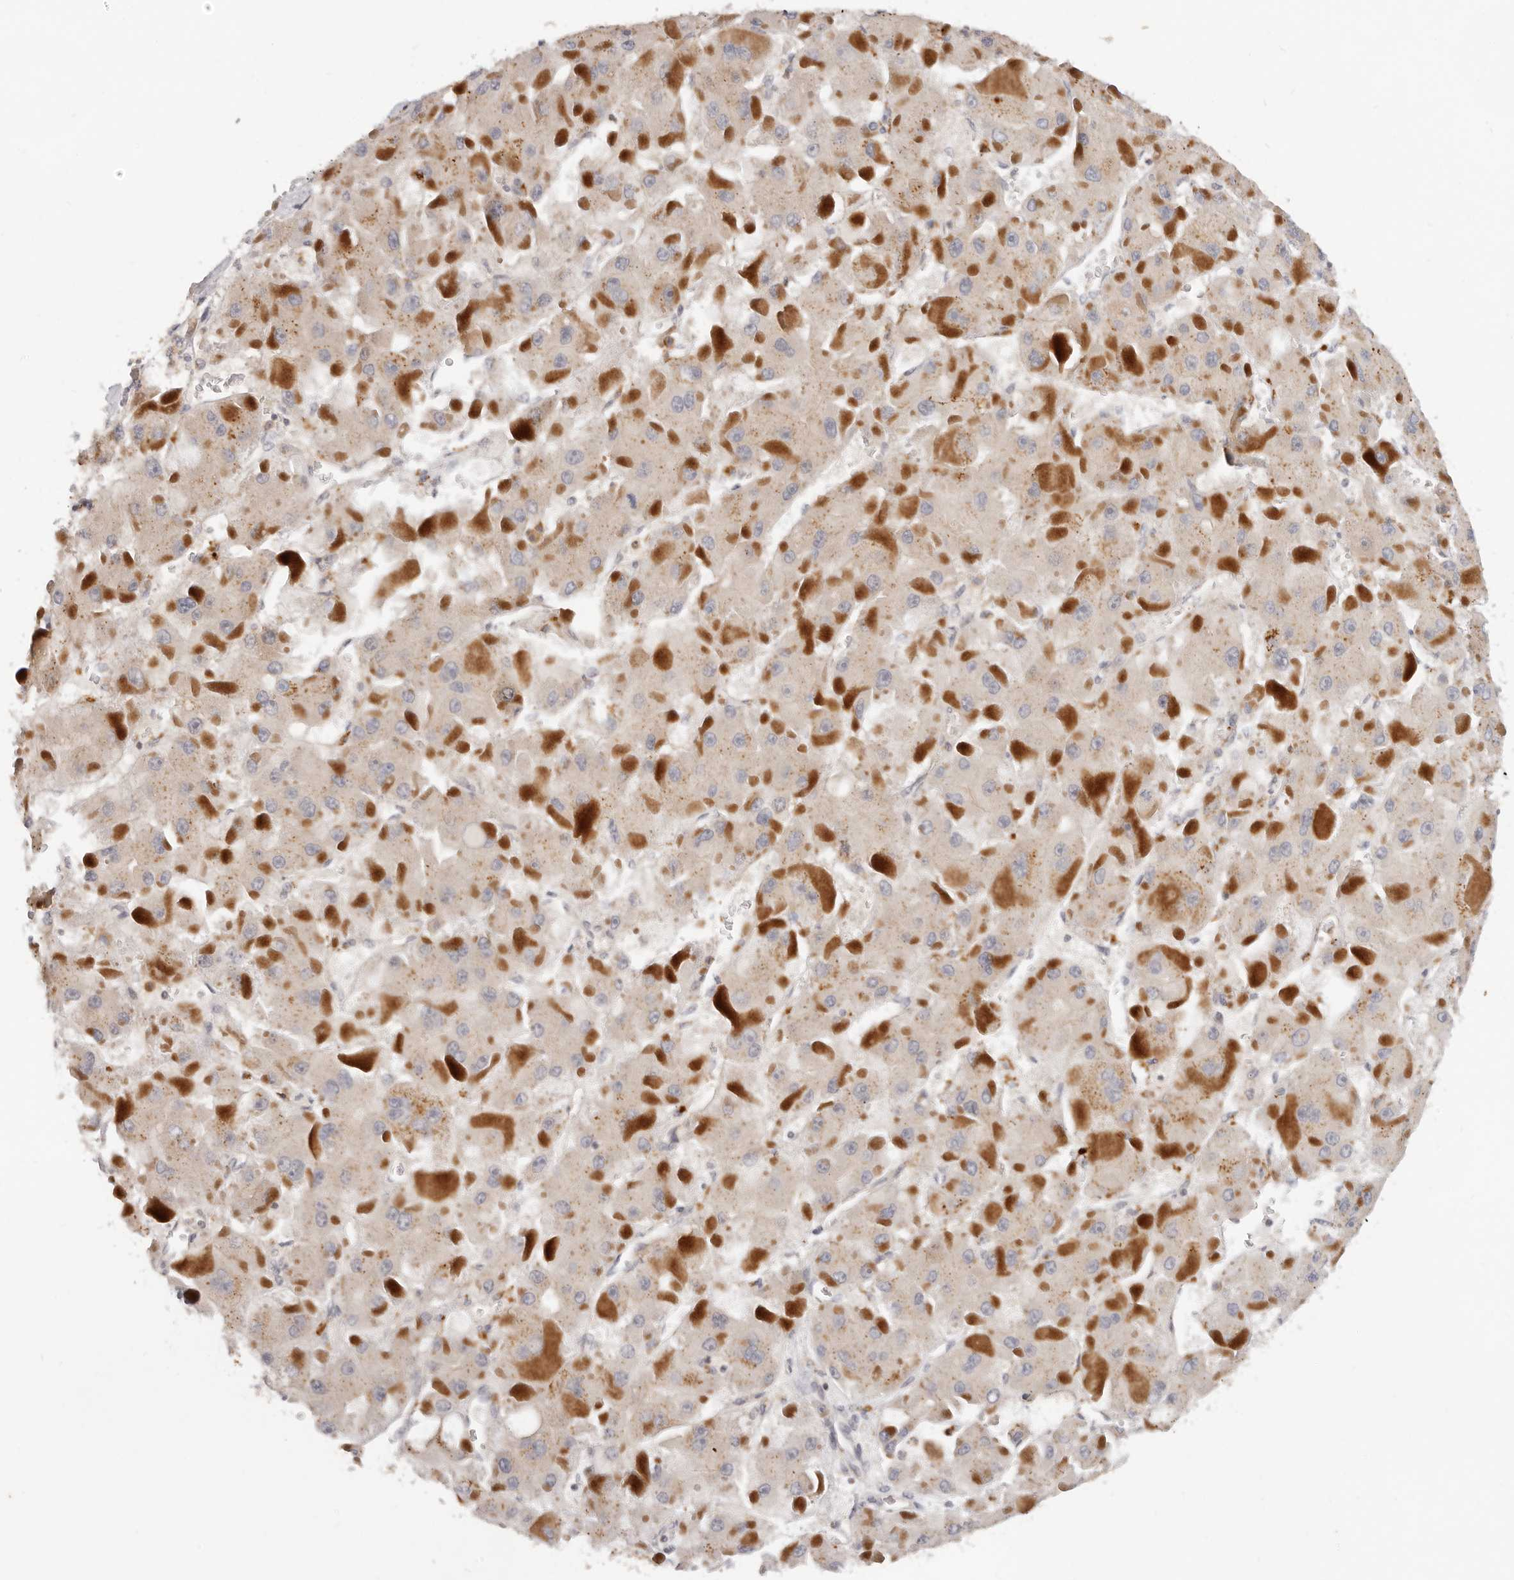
{"staining": {"intensity": "negative", "quantity": "none", "location": "none"}, "tissue": "liver cancer", "cell_type": "Tumor cells", "image_type": "cancer", "snomed": [{"axis": "morphology", "description": "Carcinoma, Hepatocellular, NOS"}, {"axis": "topography", "description": "Liver"}], "caption": "IHC image of human liver hepatocellular carcinoma stained for a protein (brown), which demonstrates no expression in tumor cells.", "gene": "USP49", "patient": {"sex": "female", "age": 73}}